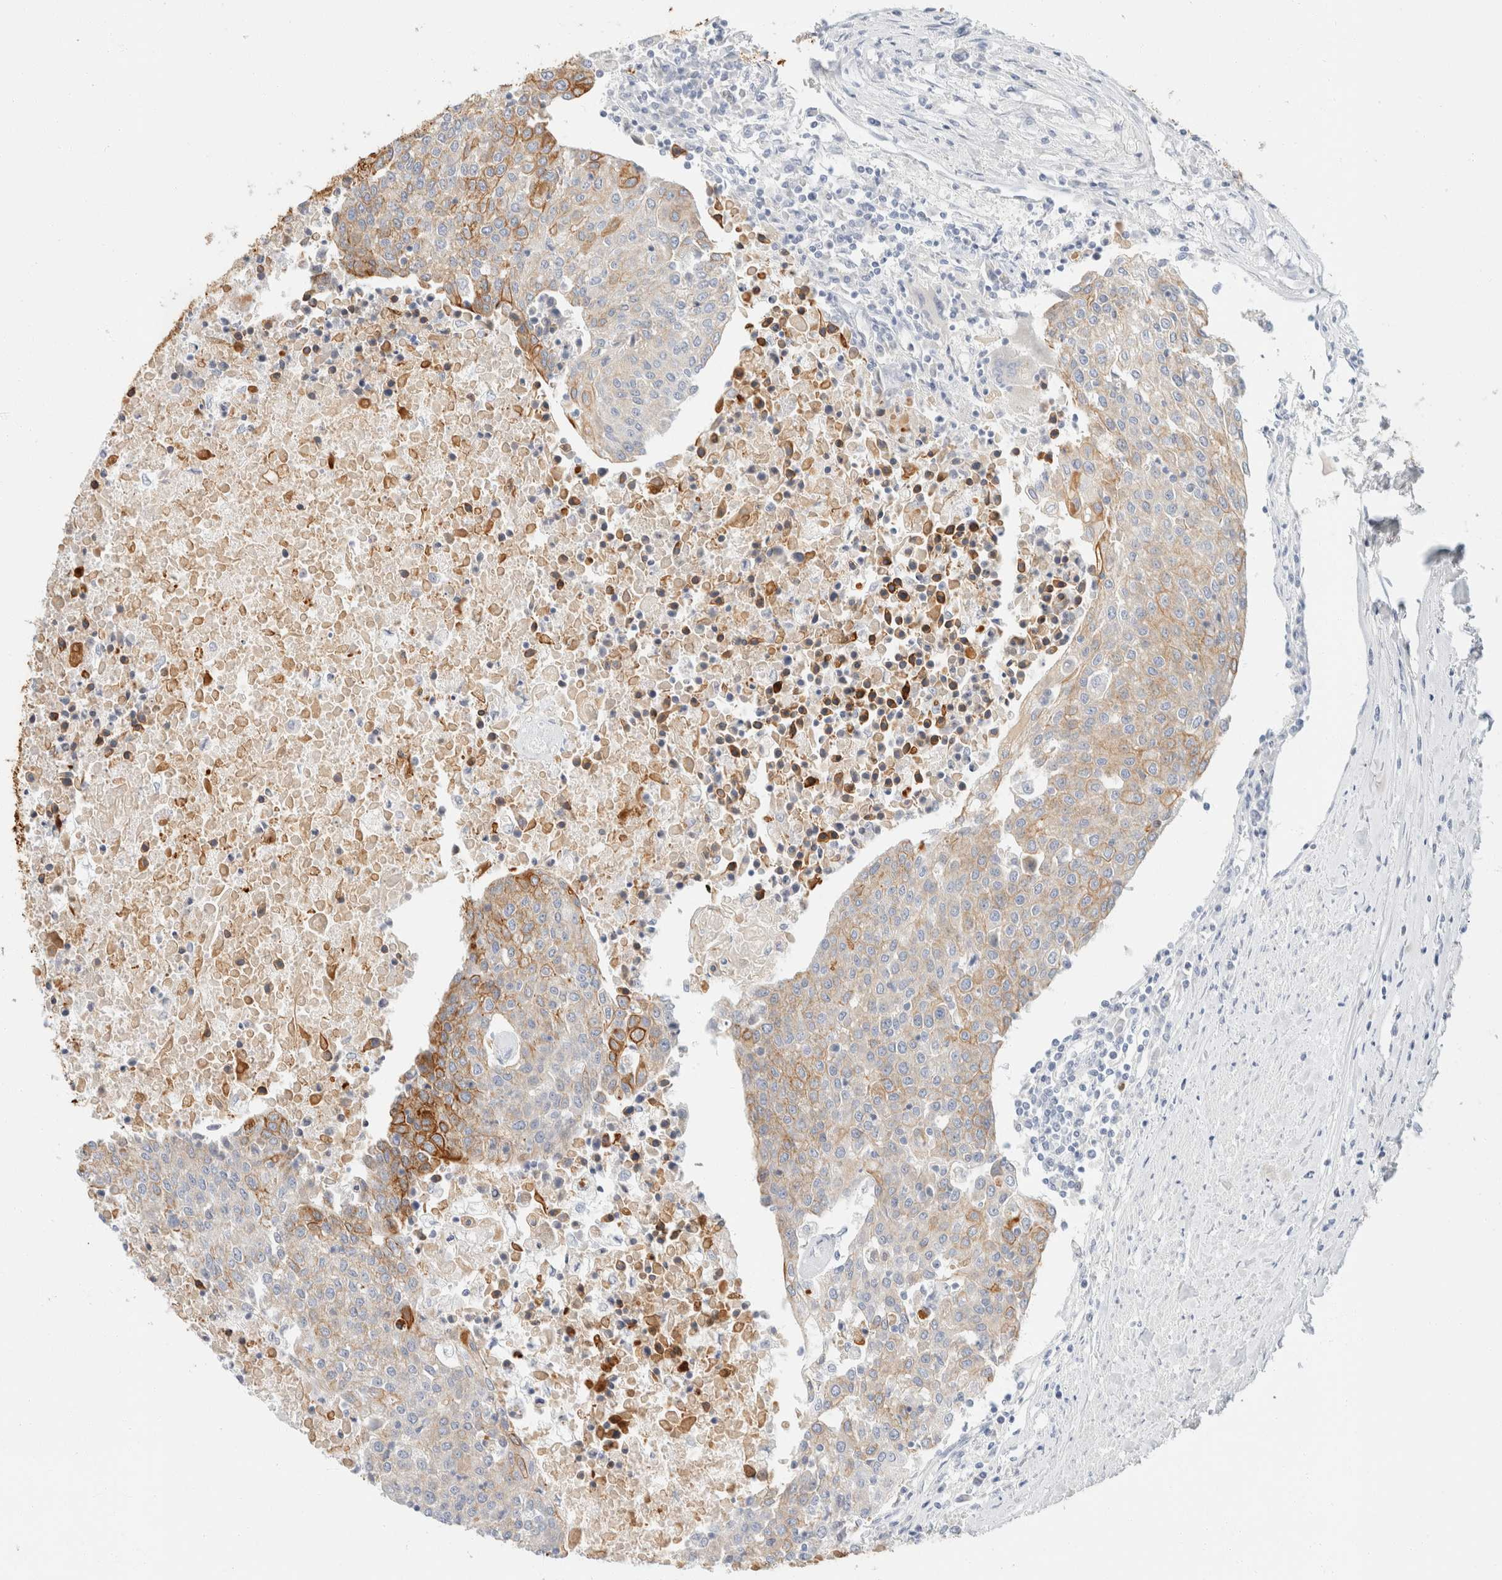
{"staining": {"intensity": "moderate", "quantity": "25%-75%", "location": "cytoplasmic/membranous"}, "tissue": "urothelial cancer", "cell_type": "Tumor cells", "image_type": "cancer", "snomed": [{"axis": "morphology", "description": "Urothelial carcinoma, High grade"}, {"axis": "topography", "description": "Urinary bladder"}], "caption": "Immunohistochemical staining of human urothelial carcinoma (high-grade) shows medium levels of moderate cytoplasmic/membranous positivity in approximately 25%-75% of tumor cells.", "gene": "KRT20", "patient": {"sex": "female", "age": 85}}